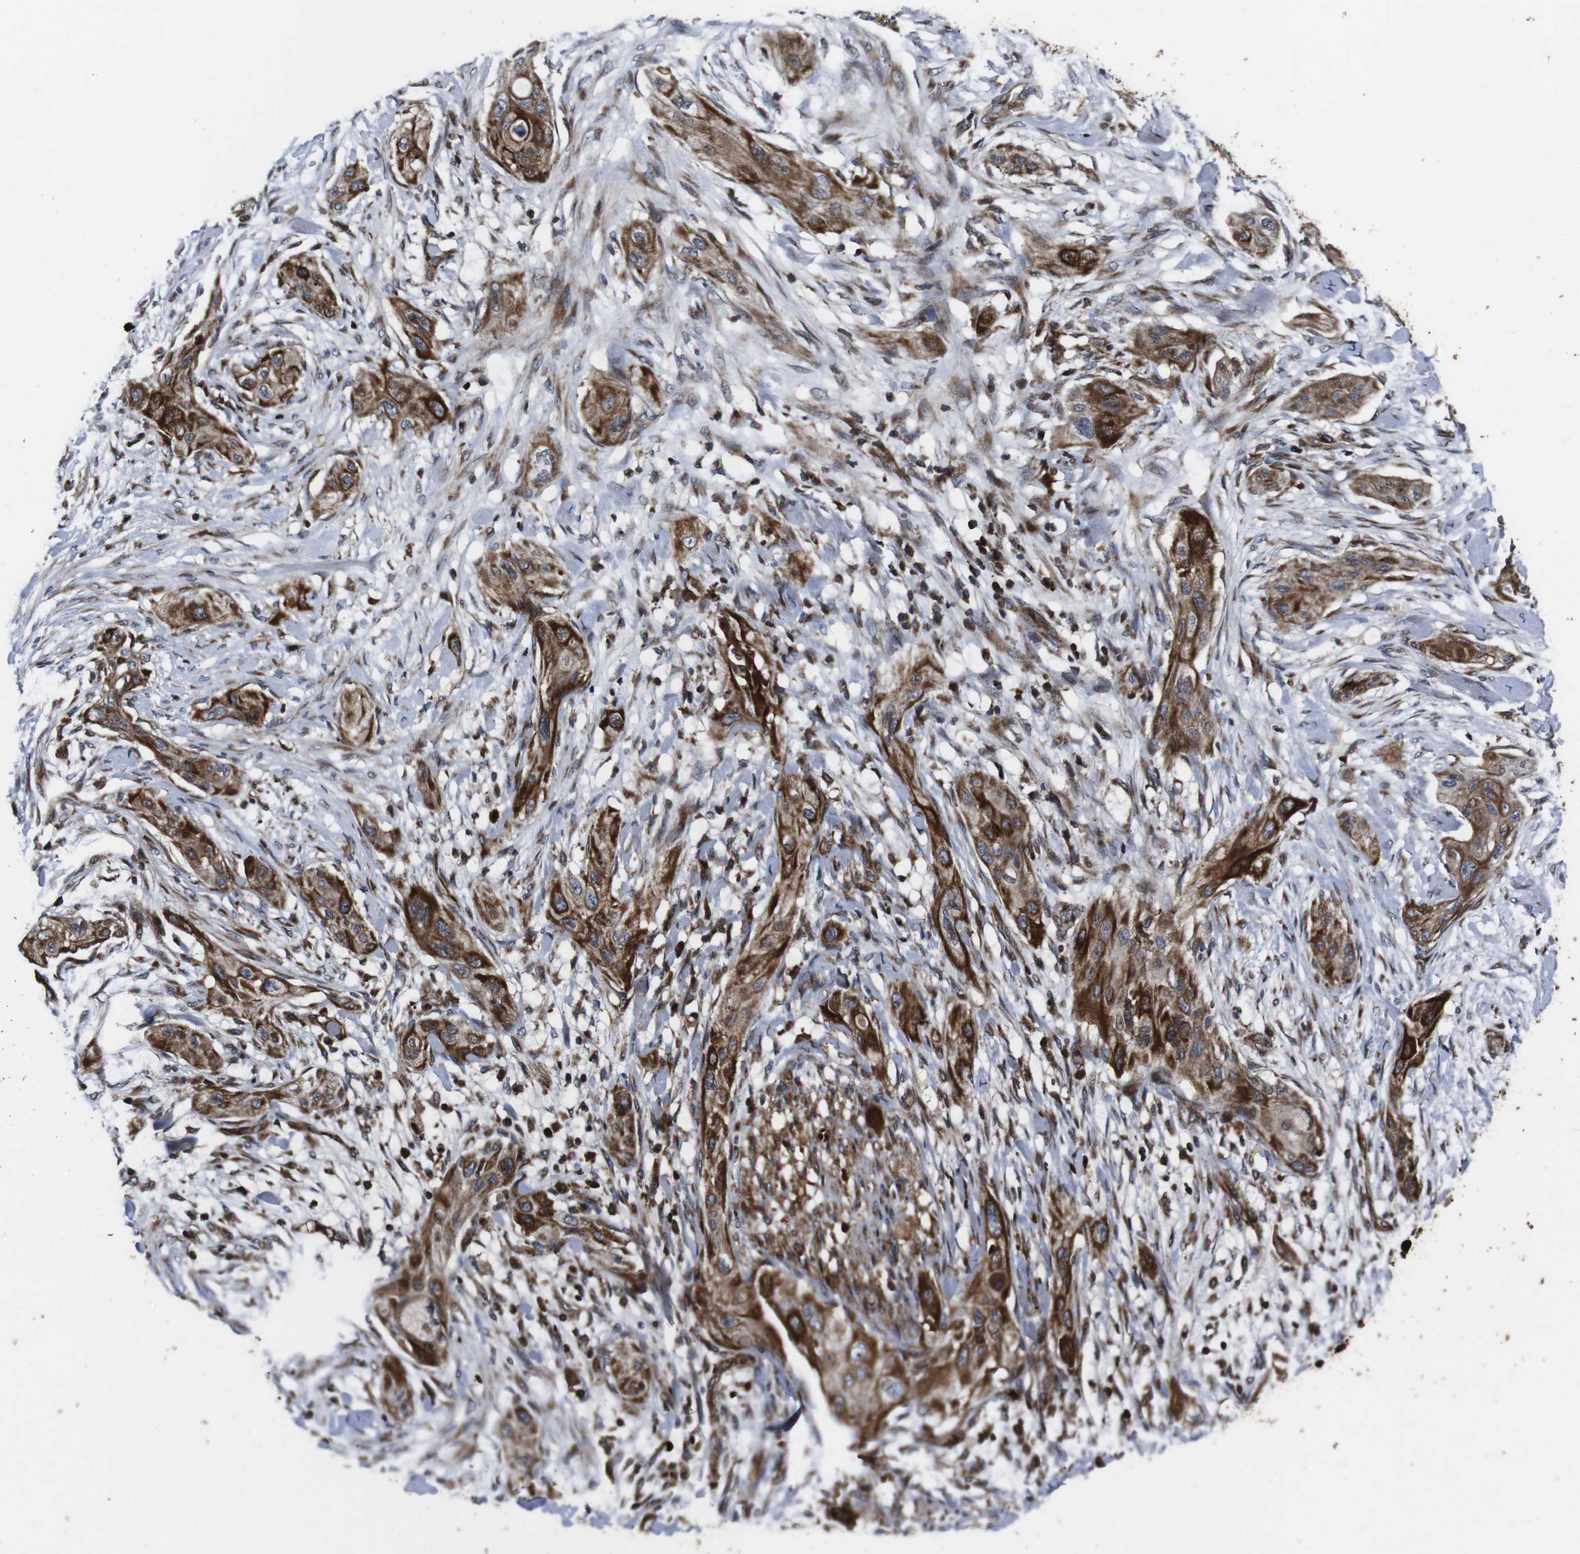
{"staining": {"intensity": "strong", "quantity": ">75%", "location": "cytoplasmic/membranous"}, "tissue": "lung cancer", "cell_type": "Tumor cells", "image_type": "cancer", "snomed": [{"axis": "morphology", "description": "Squamous cell carcinoma, NOS"}, {"axis": "topography", "description": "Lung"}], "caption": "This micrograph displays lung squamous cell carcinoma stained with immunohistochemistry (IHC) to label a protein in brown. The cytoplasmic/membranous of tumor cells show strong positivity for the protein. Nuclei are counter-stained blue.", "gene": "SMYD3", "patient": {"sex": "female", "age": 47}}